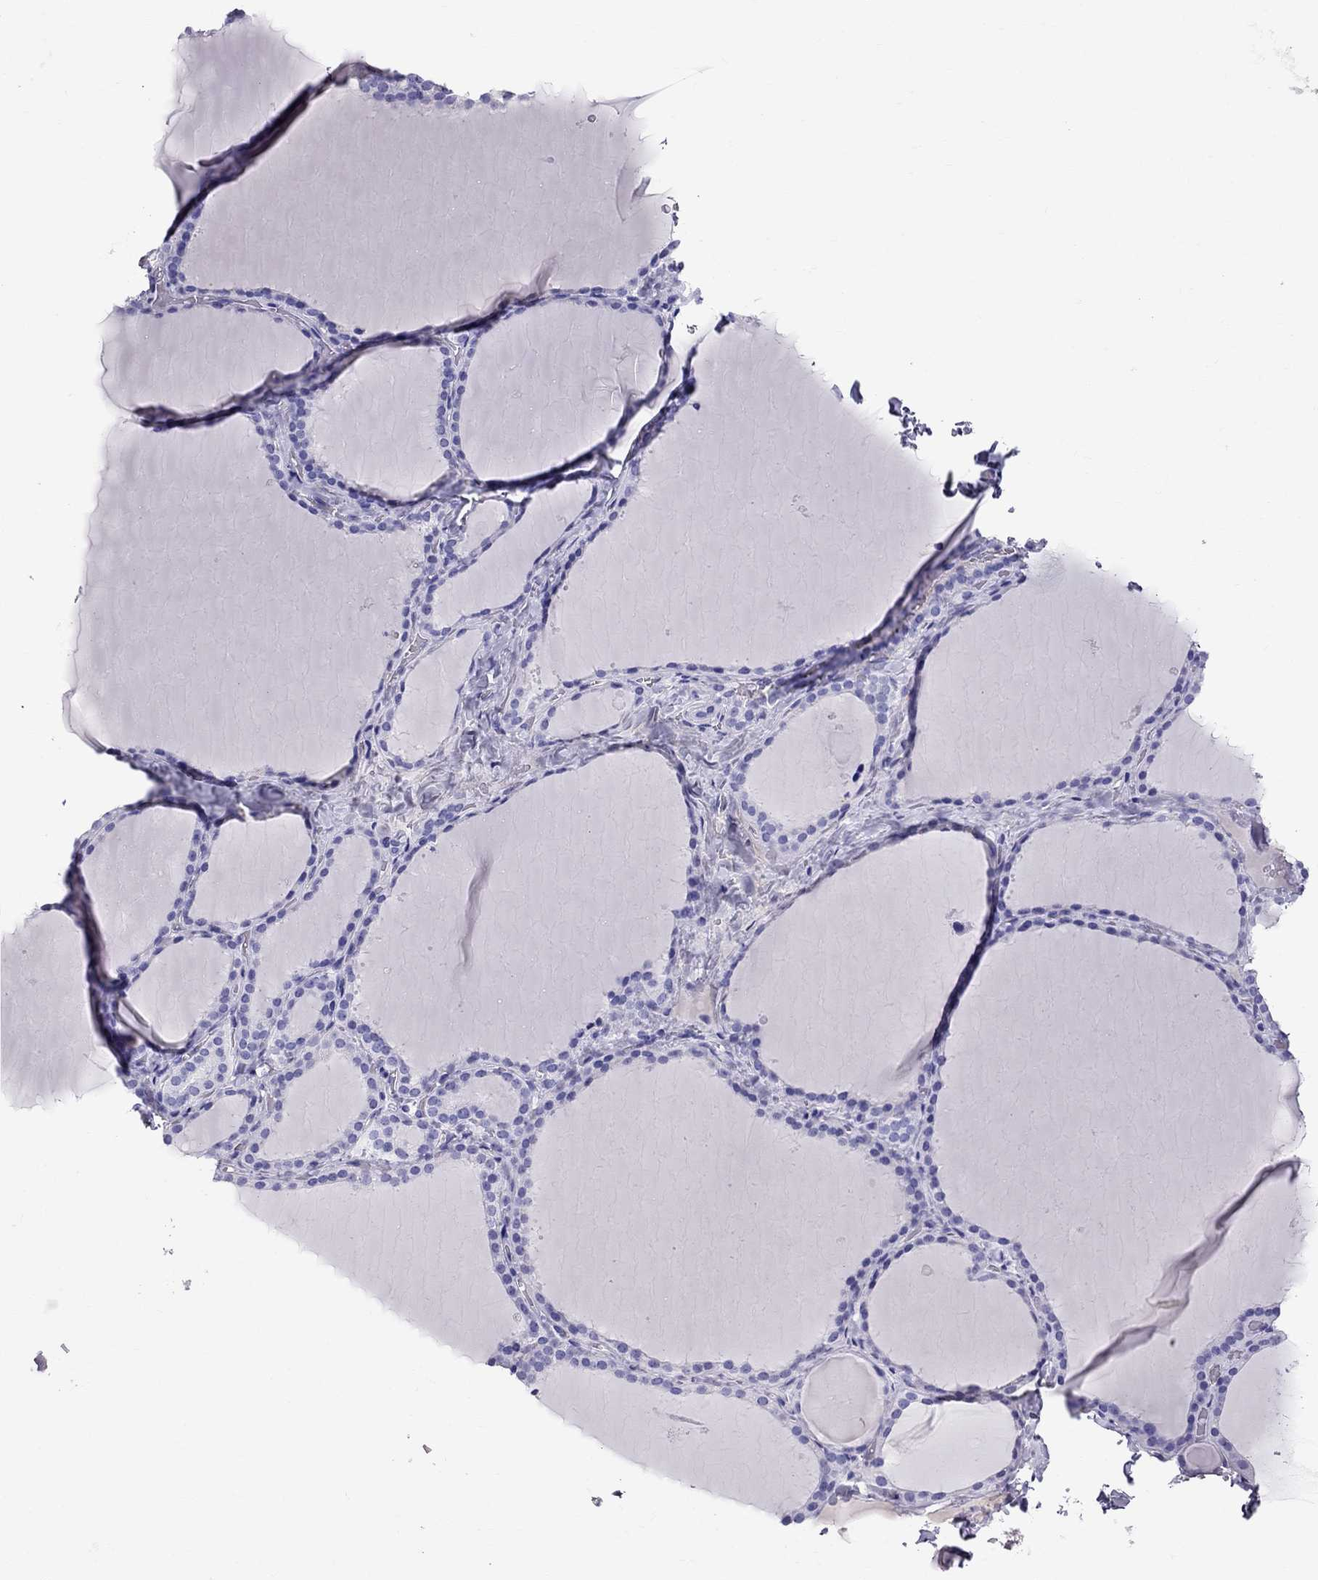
{"staining": {"intensity": "negative", "quantity": "none", "location": "none"}, "tissue": "thyroid gland", "cell_type": "Glandular cells", "image_type": "normal", "snomed": [{"axis": "morphology", "description": "Normal tissue, NOS"}, {"axis": "topography", "description": "Thyroid gland"}], "caption": "Thyroid gland was stained to show a protein in brown. There is no significant expression in glandular cells. Brightfield microscopy of immunohistochemistry stained with DAB (brown) and hematoxylin (blue), captured at high magnification.", "gene": "SCART1", "patient": {"sex": "female", "age": 22}}